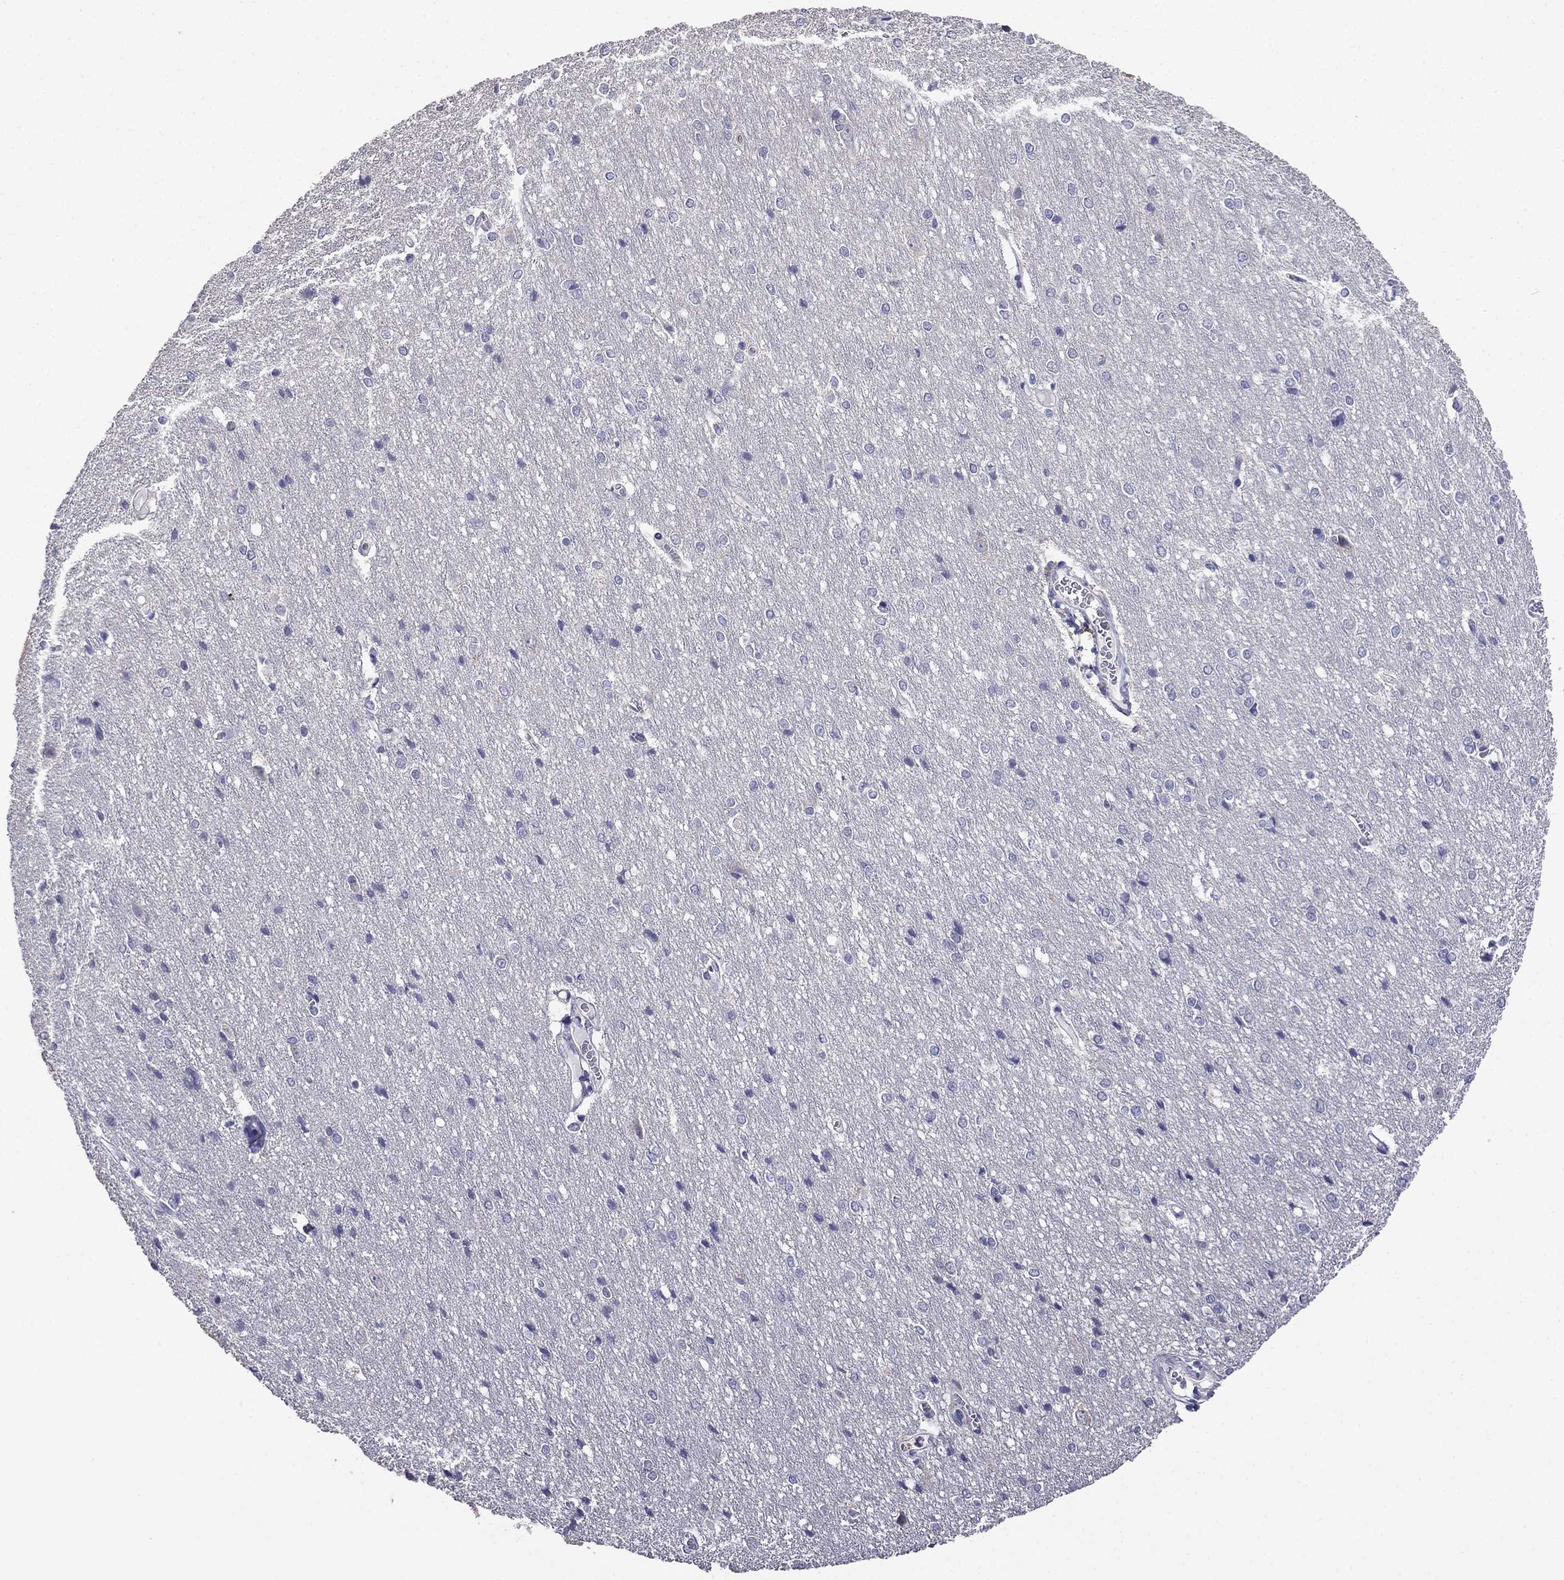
{"staining": {"intensity": "negative", "quantity": "none", "location": "none"}, "tissue": "cerebral cortex", "cell_type": "Endothelial cells", "image_type": "normal", "snomed": [{"axis": "morphology", "description": "Normal tissue, NOS"}, {"axis": "topography", "description": "Cerebral cortex"}], "caption": "Immunohistochemistry micrograph of normal cerebral cortex stained for a protein (brown), which reveals no positivity in endothelial cells. (Stains: DAB (3,3'-diaminobenzidine) immunohistochemistry (IHC) with hematoxylin counter stain, Microscopy: brightfield microscopy at high magnification).", "gene": "SCNN1D", "patient": {"sex": "male", "age": 37}}